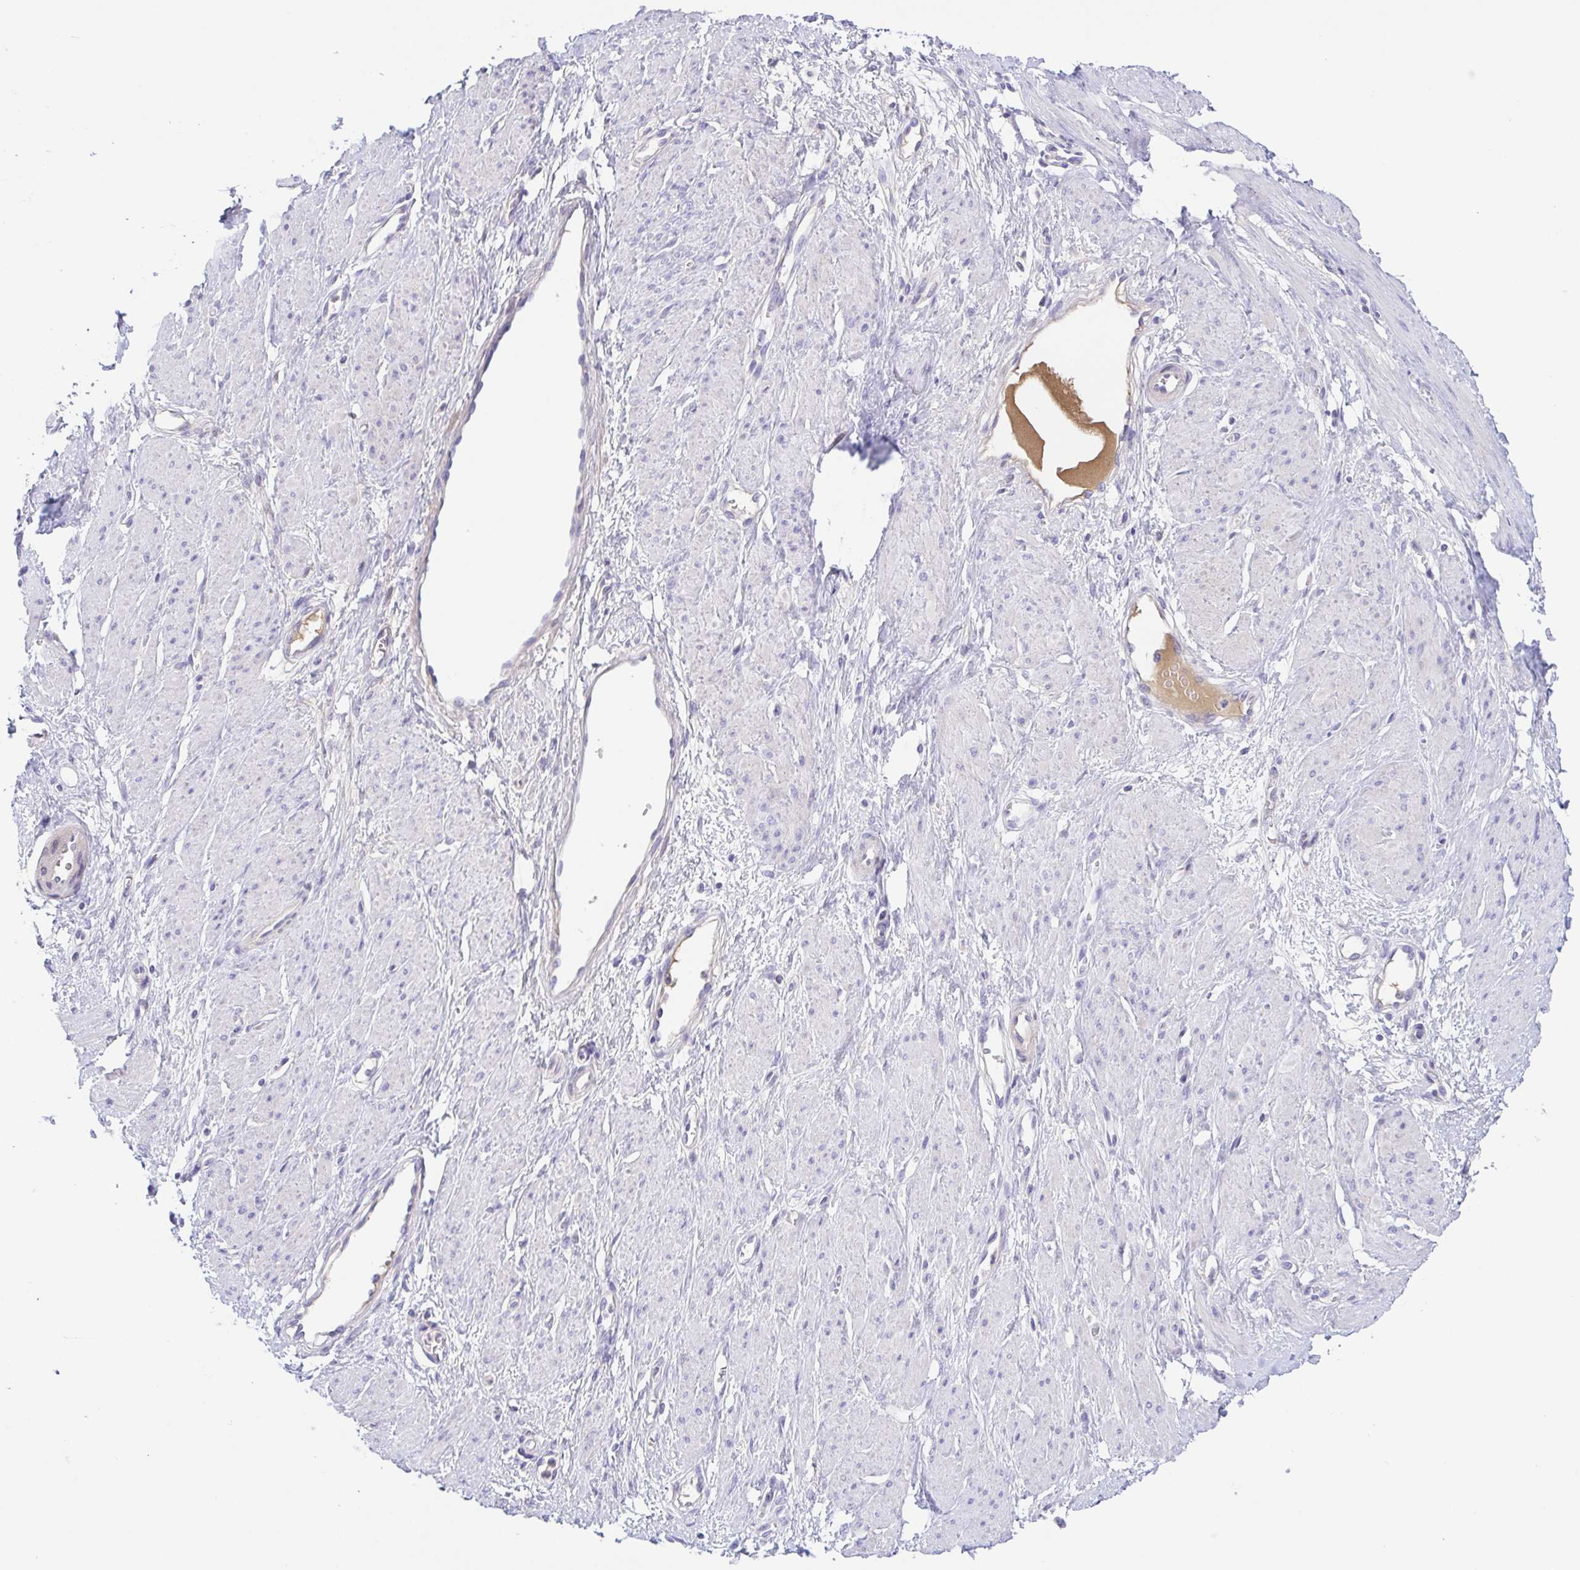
{"staining": {"intensity": "negative", "quantity": "none", "location": "none"}, "tissue": "smooth muscle", "cell_type": "Smooth muscle cells", "image_type": "normal", "snomed": [{"axis": "morphology", "description": "Normal tissue, NOS"}, {"axis": "topography", "description": "Smooth muscle"}, {"axis": "topography", "description": "Uterus"}], "caption": "Protein analysis of benign smooth muscle reveals no significant positivity in smooth muscle cells. The staining is performed using DAB (3,3'-diaminobenzidine) brown chromogen with nuclei counter-stained in using hematoxylin.", "gene": "A1BG", "patient": {"sex": "female", "age": 39}}